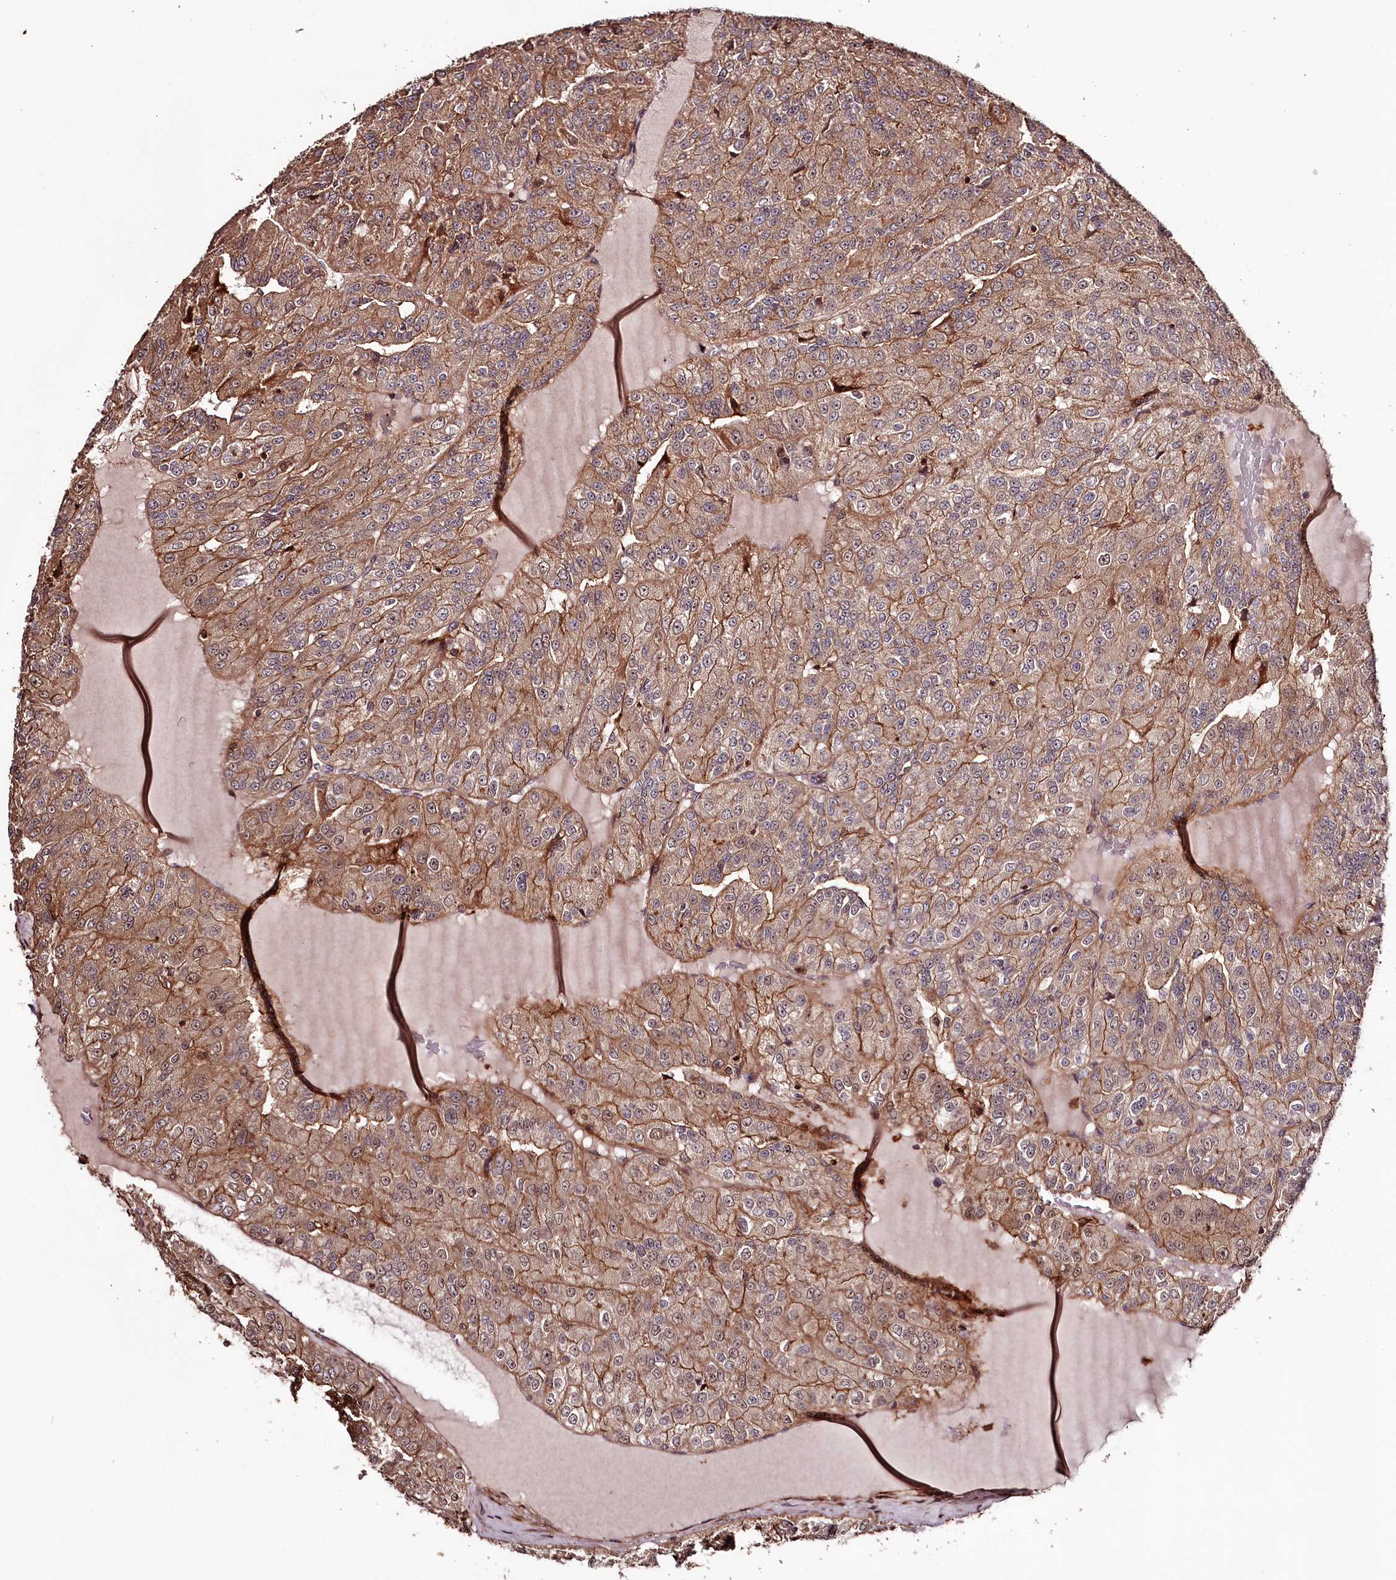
{"staining": {"intensity": "moderate", "quantity": ">75%", "location": "cytoplasmic/membranous"}, "tissue": "renal cancer", "cell_type": "Tumor cells", "image_type": "cancer", "snomed": [{"axis": "morphology", "description": "Adenocarcinoma, NOS"}, {"axis": "topography", "description": "Kidney"}], "caption": "A brown stain shows moderate cytoplasmic/membranous positivity of a protein in human renal adenocarcinoma tumor cells. (IHC, brightfield microscopy, high magnification).", "gene": "KIF14", "patient": {"sex": "female", "age": 63}}